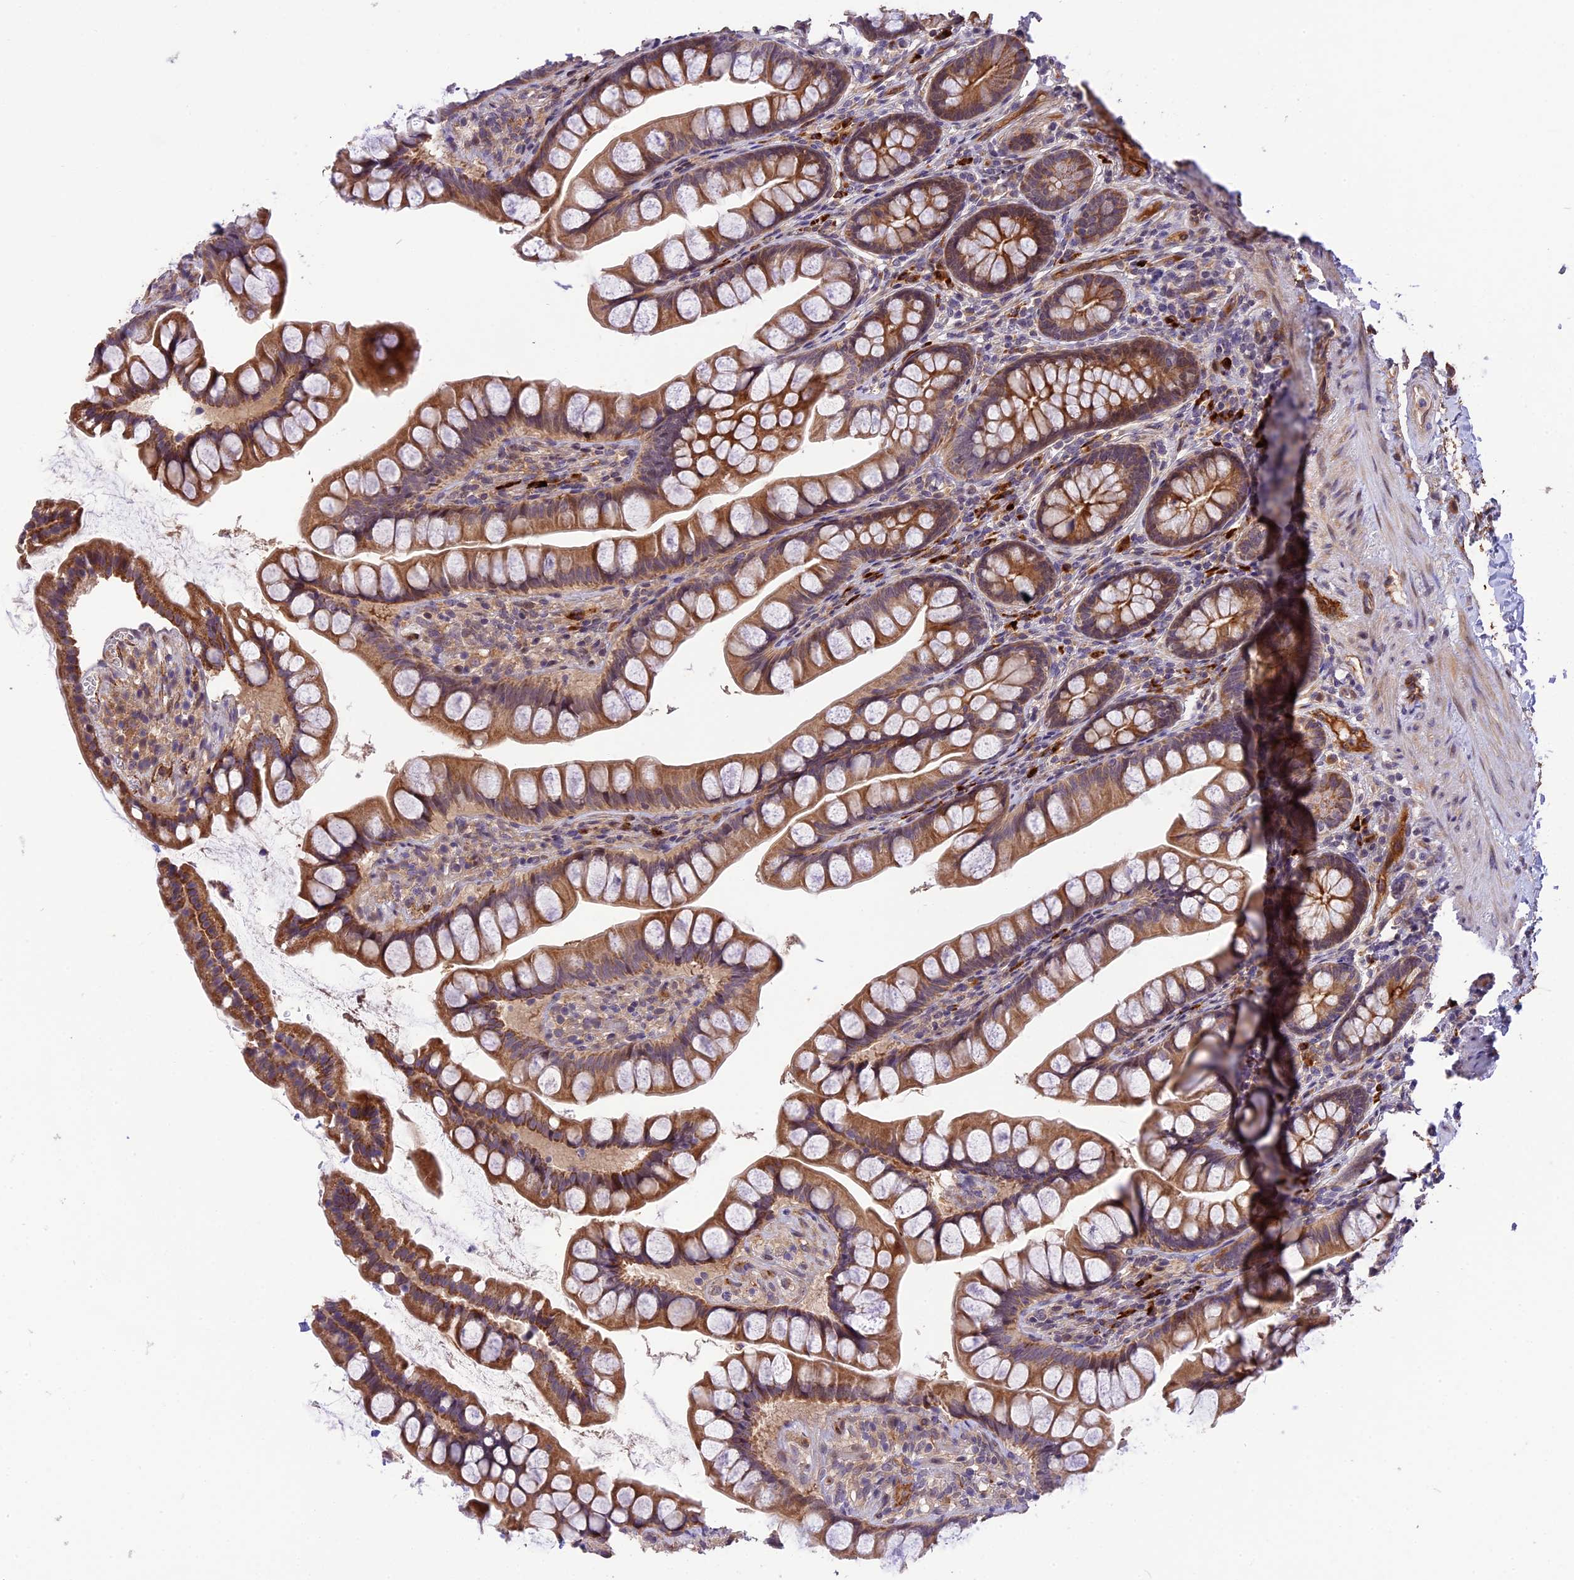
{"staining": {"intensity": "moderate", "quantity": ">75%", "location": "cytoplasmic/membranous"}, "tissue": "small intestine", "cell_type": "Glandular cells", "image_type": "normal", "snomed": [{"axis": "morphology", "description": "Normal tissue, NOS"}, {"axis": "topography", "description": "Small intestine"}], "caption": "A medium amount of moderate cytoplasmic/membranous expression is present in approximately >75% of glandular cells in unremarkable small intestine. Ihc stains the protein in brown and the nuclei are stained blue.", "gene": "MFSD2A", "patient": {"sex": "male", "age": 70}}